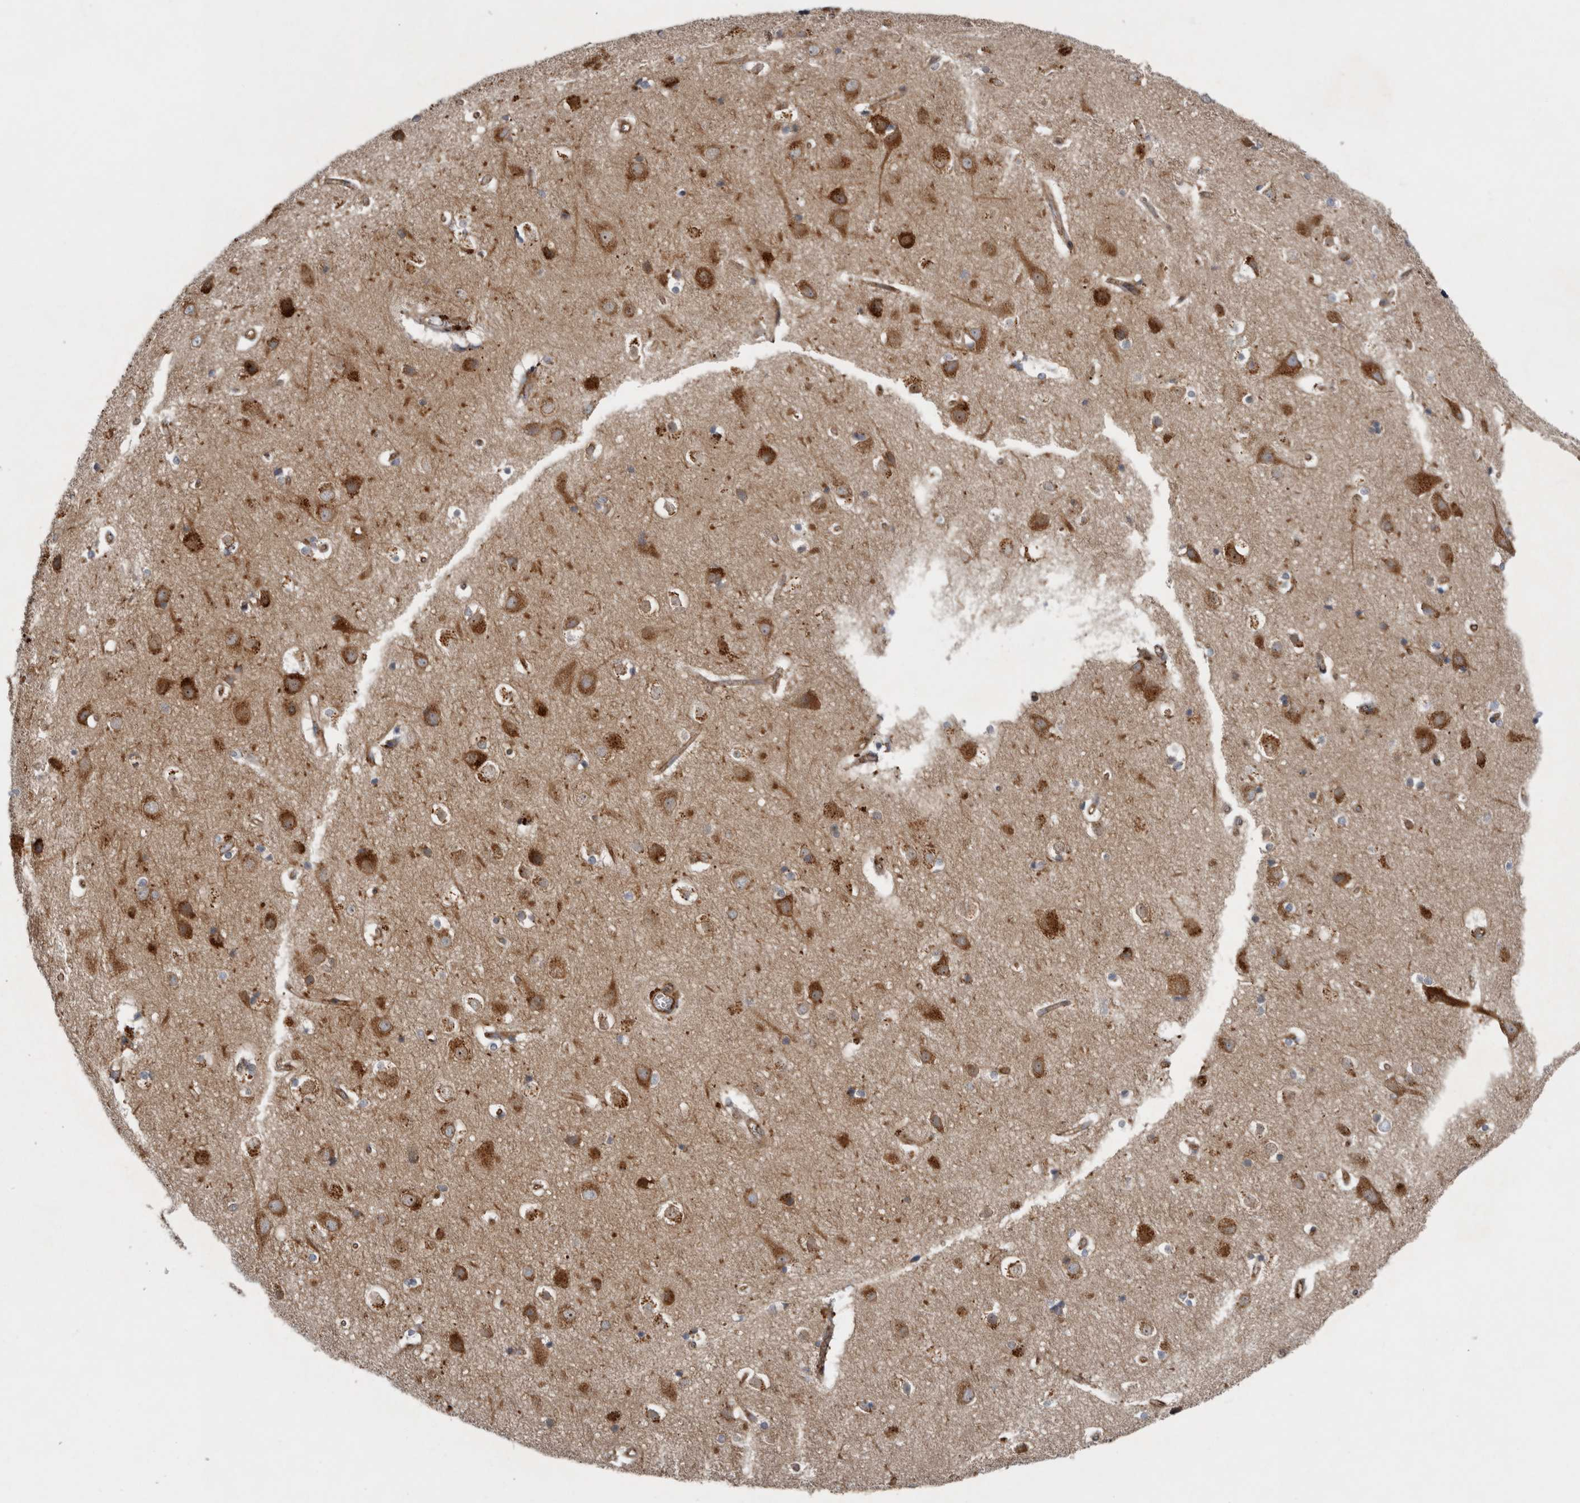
{"staining": {"intensity": "moderate", "quantity": ">75%", "location": "cytoplasmic/membranous"}, "tissue": "cerebral cortex", "cell_type": "Endothelial cells", "image_type": "normal", "snomed": [{"axis": "morphology", "description": "Normal tissue, NOS"}, {"axis": "topography", "description": "Cerebral cortex"}], "caption": "DAB immunohistochemical staining of normal cerebral cortex exhibits moderate cytoplasmic/membranous protein expression in approximately >75% of endothelial cells. (Brightfield microscopy of DAB IHC at high magnification).", "gene": "LUZP1", "patient": {"sex": "male", "age": 54}}